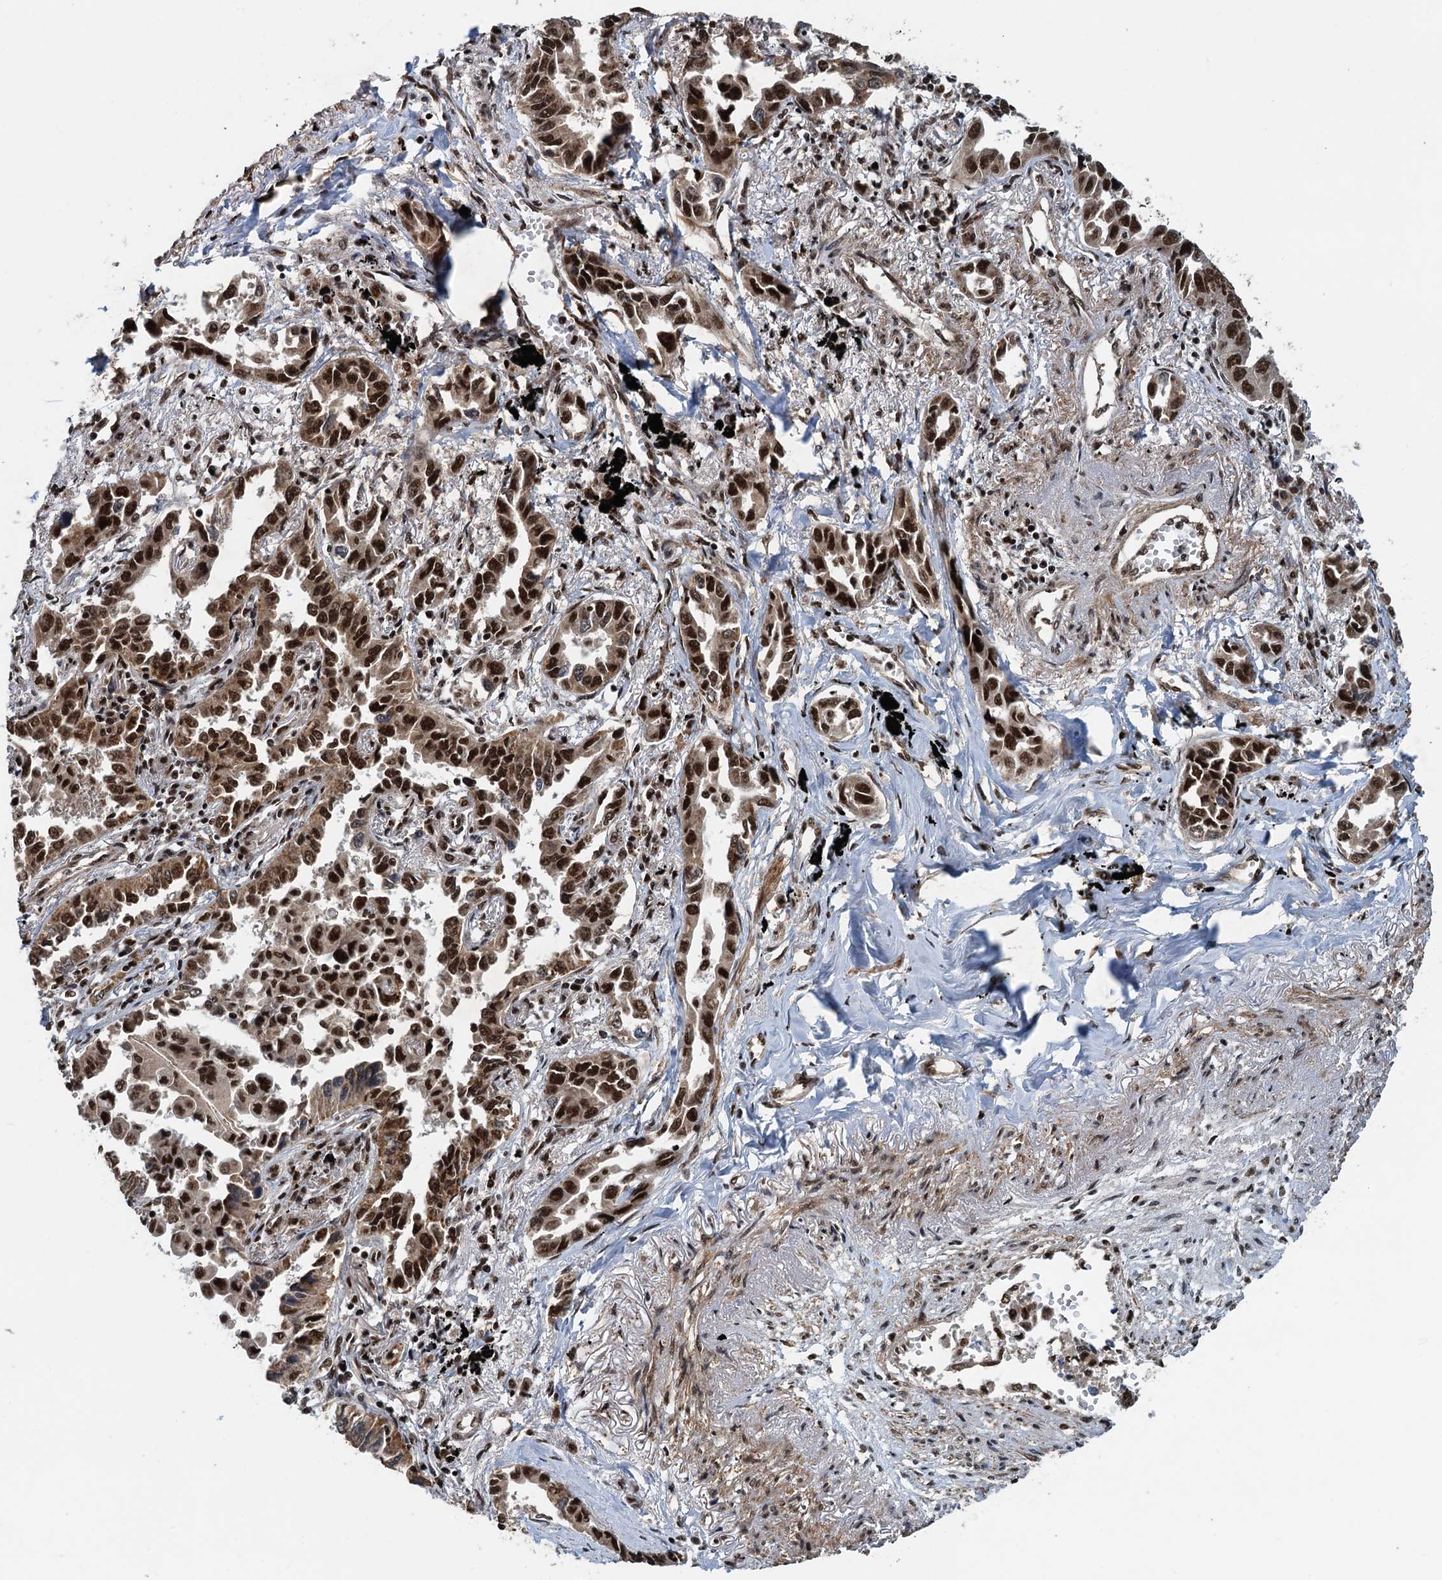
{"staining": {"intensity": "strong", "quantity": ">75%", "location": "nuclear"}, "tissue": "lung cancer", "cell_type": "Tumor cells", "image_type": "cancer", "snomed": [{"axis": "morphology", "description": "Adenocarcinoma, NOS"}, {"axis": "topography", "description": "Lung"}], "caption": "There is high levels of strong nuclear expression in tumor cells of lung cancer, as demonstrated by immunohistochemical staining (brown color).", "gene": "ZC3H18", "patient": {"sex": "male", "age": 67}}